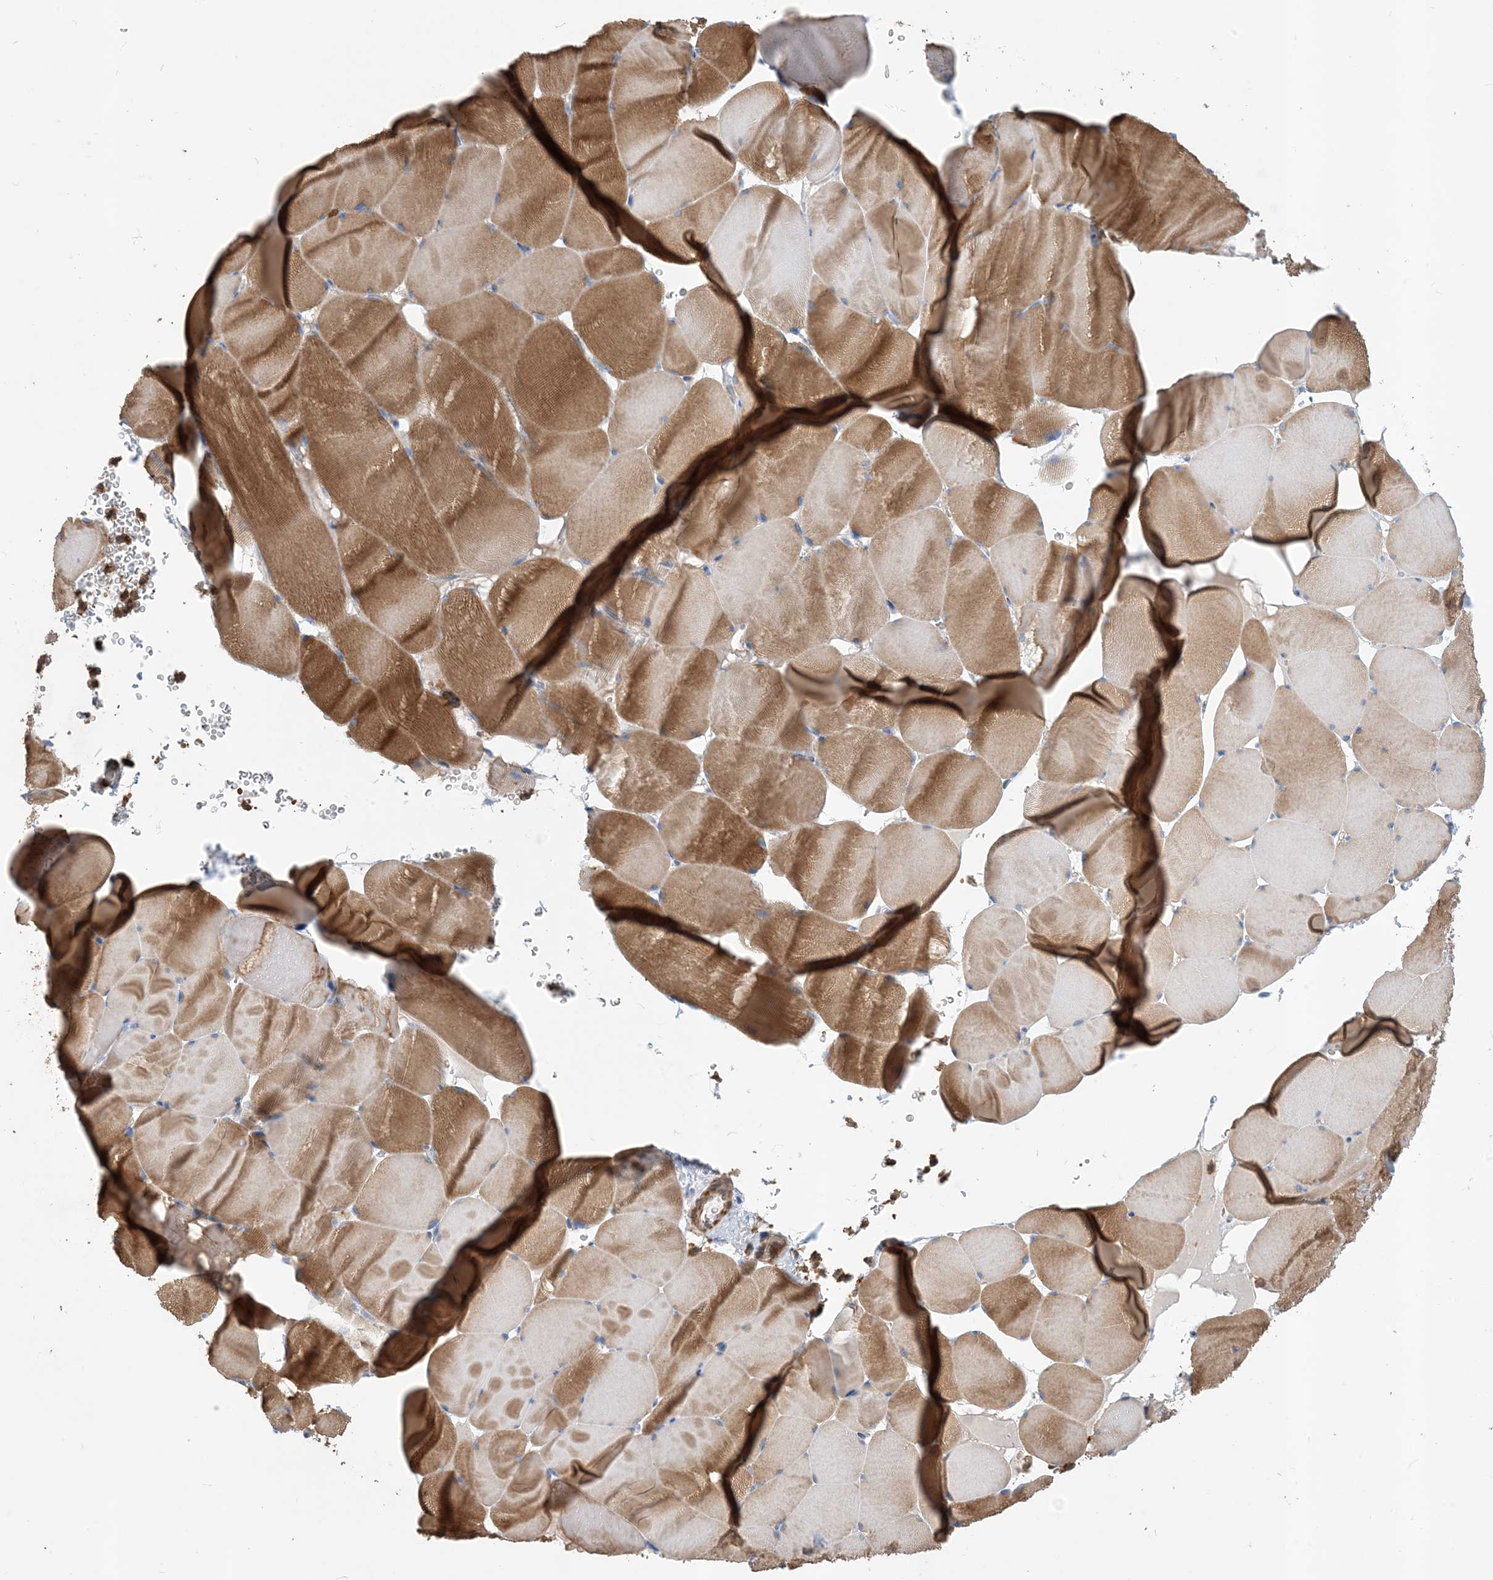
{"staining": {"intensity": "moderate", "quantity": "25%-75%", "location": "cytoplasmic/membranous"}, "tissue": "skeletal muscle", "cell_type": "Myocytes", "image_type": "normal", "snomed": [{"axis": "morphology", "description": "Normal tissue, NOS"}, {"axis": "topography", "description": "Skeletal muscle"}], "caption": "Immunohistochemical staining of benign human skeletal muscle exhibits 25%-75% levels of moderate cytoplasmic/membranous protein positivity in approximately 25%-75% of myocytes.", "gene": "PARVG", "patient": {"sex": "male", "age": 62}}